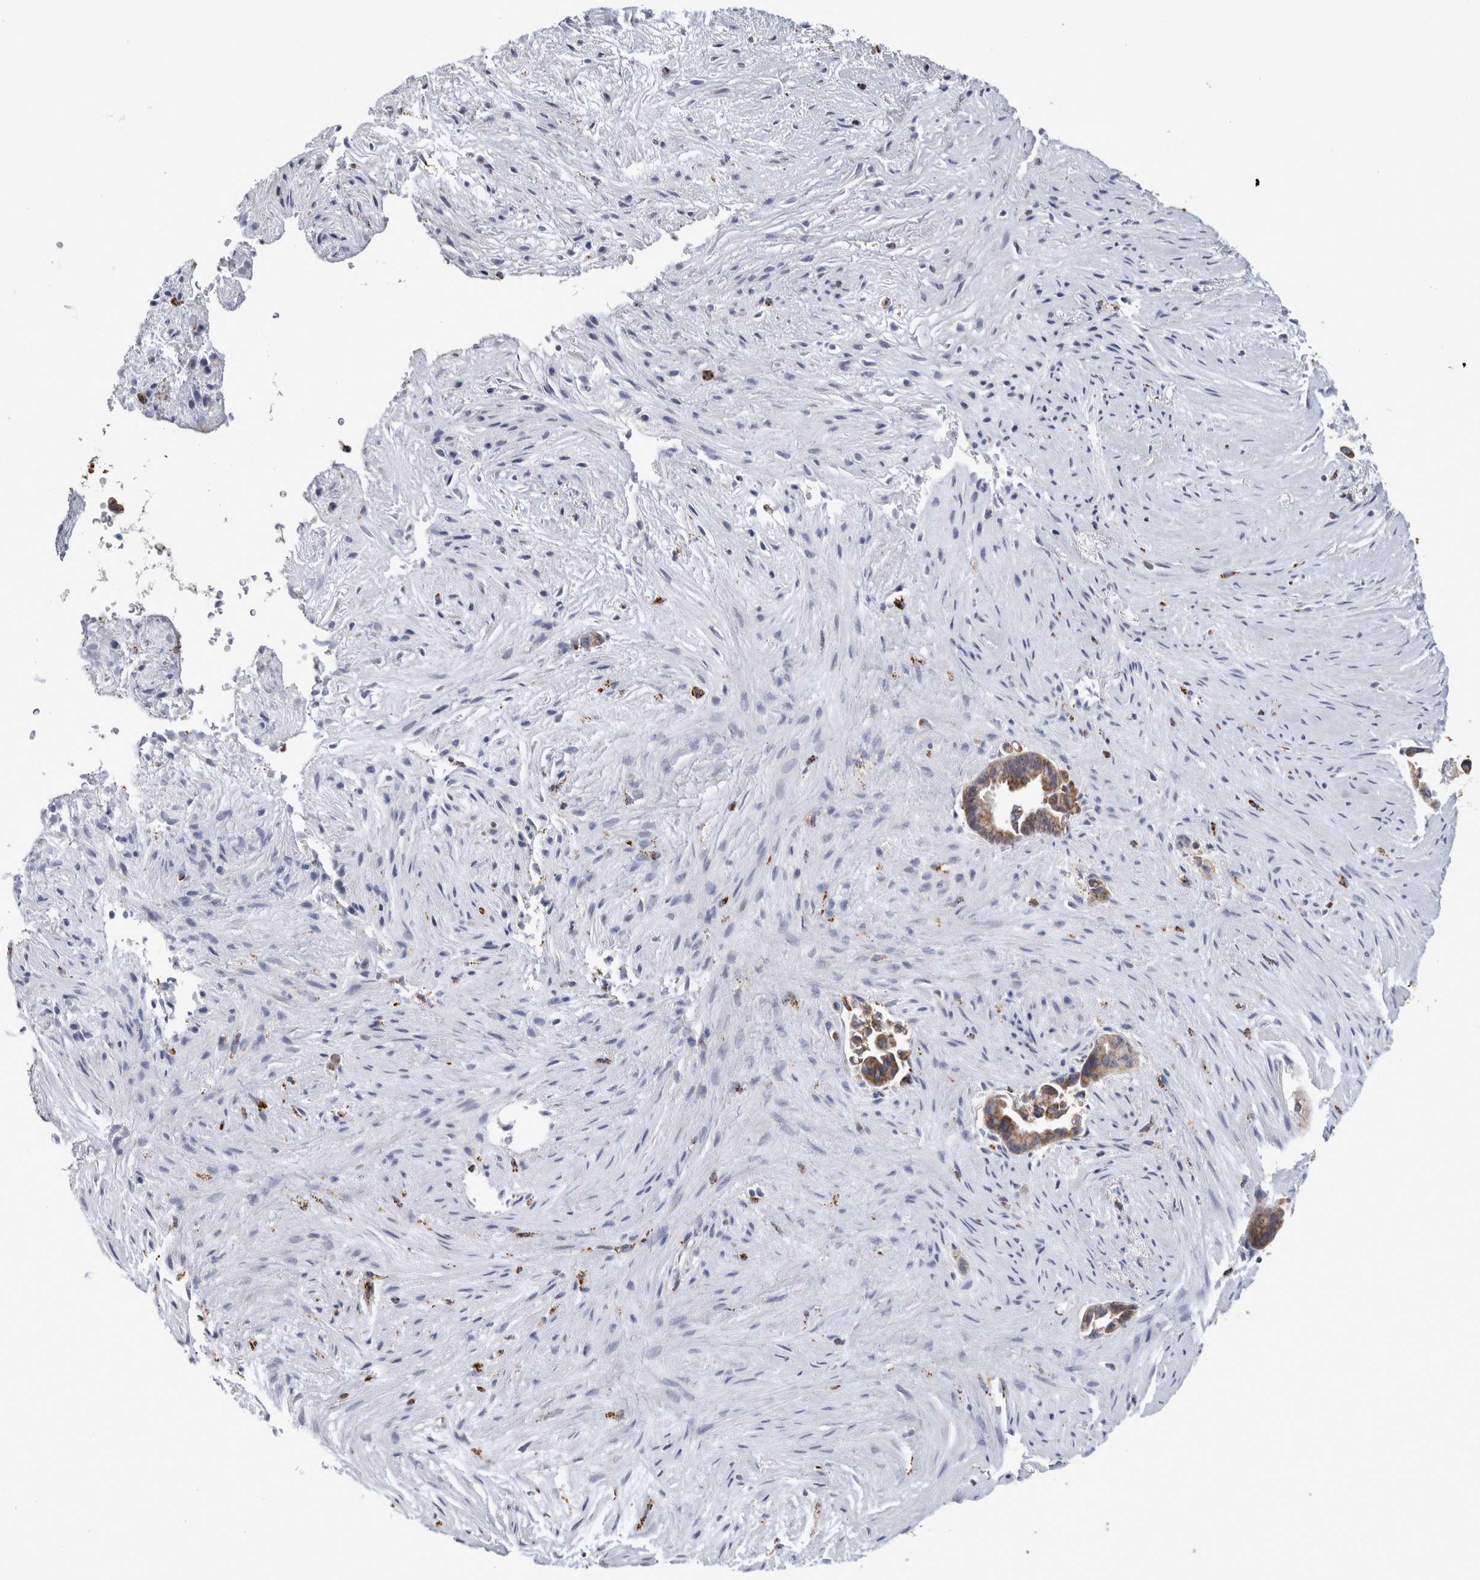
{"staining": {"intensity": "weak", "quantity": "25%-75%", "location": "cytoplasmic/membranous"}, "tissue": "liver cancer", "cell_type": "Tumor cells", "image_type": "cancer", "snomed": [{"axis": "morphology", "description": "Cholangiocarcinoma"}, {"axis": "topography", "description": "Liver"}], "caption": "This is a micrograph of immunohistochemistry staining of cholangiocarcinoma (liver), which shows weak expression in the cytoplasmic/membranous of tumor cells.", "gene": "GATM", "patient": {"sex": "female", "age": 55}}